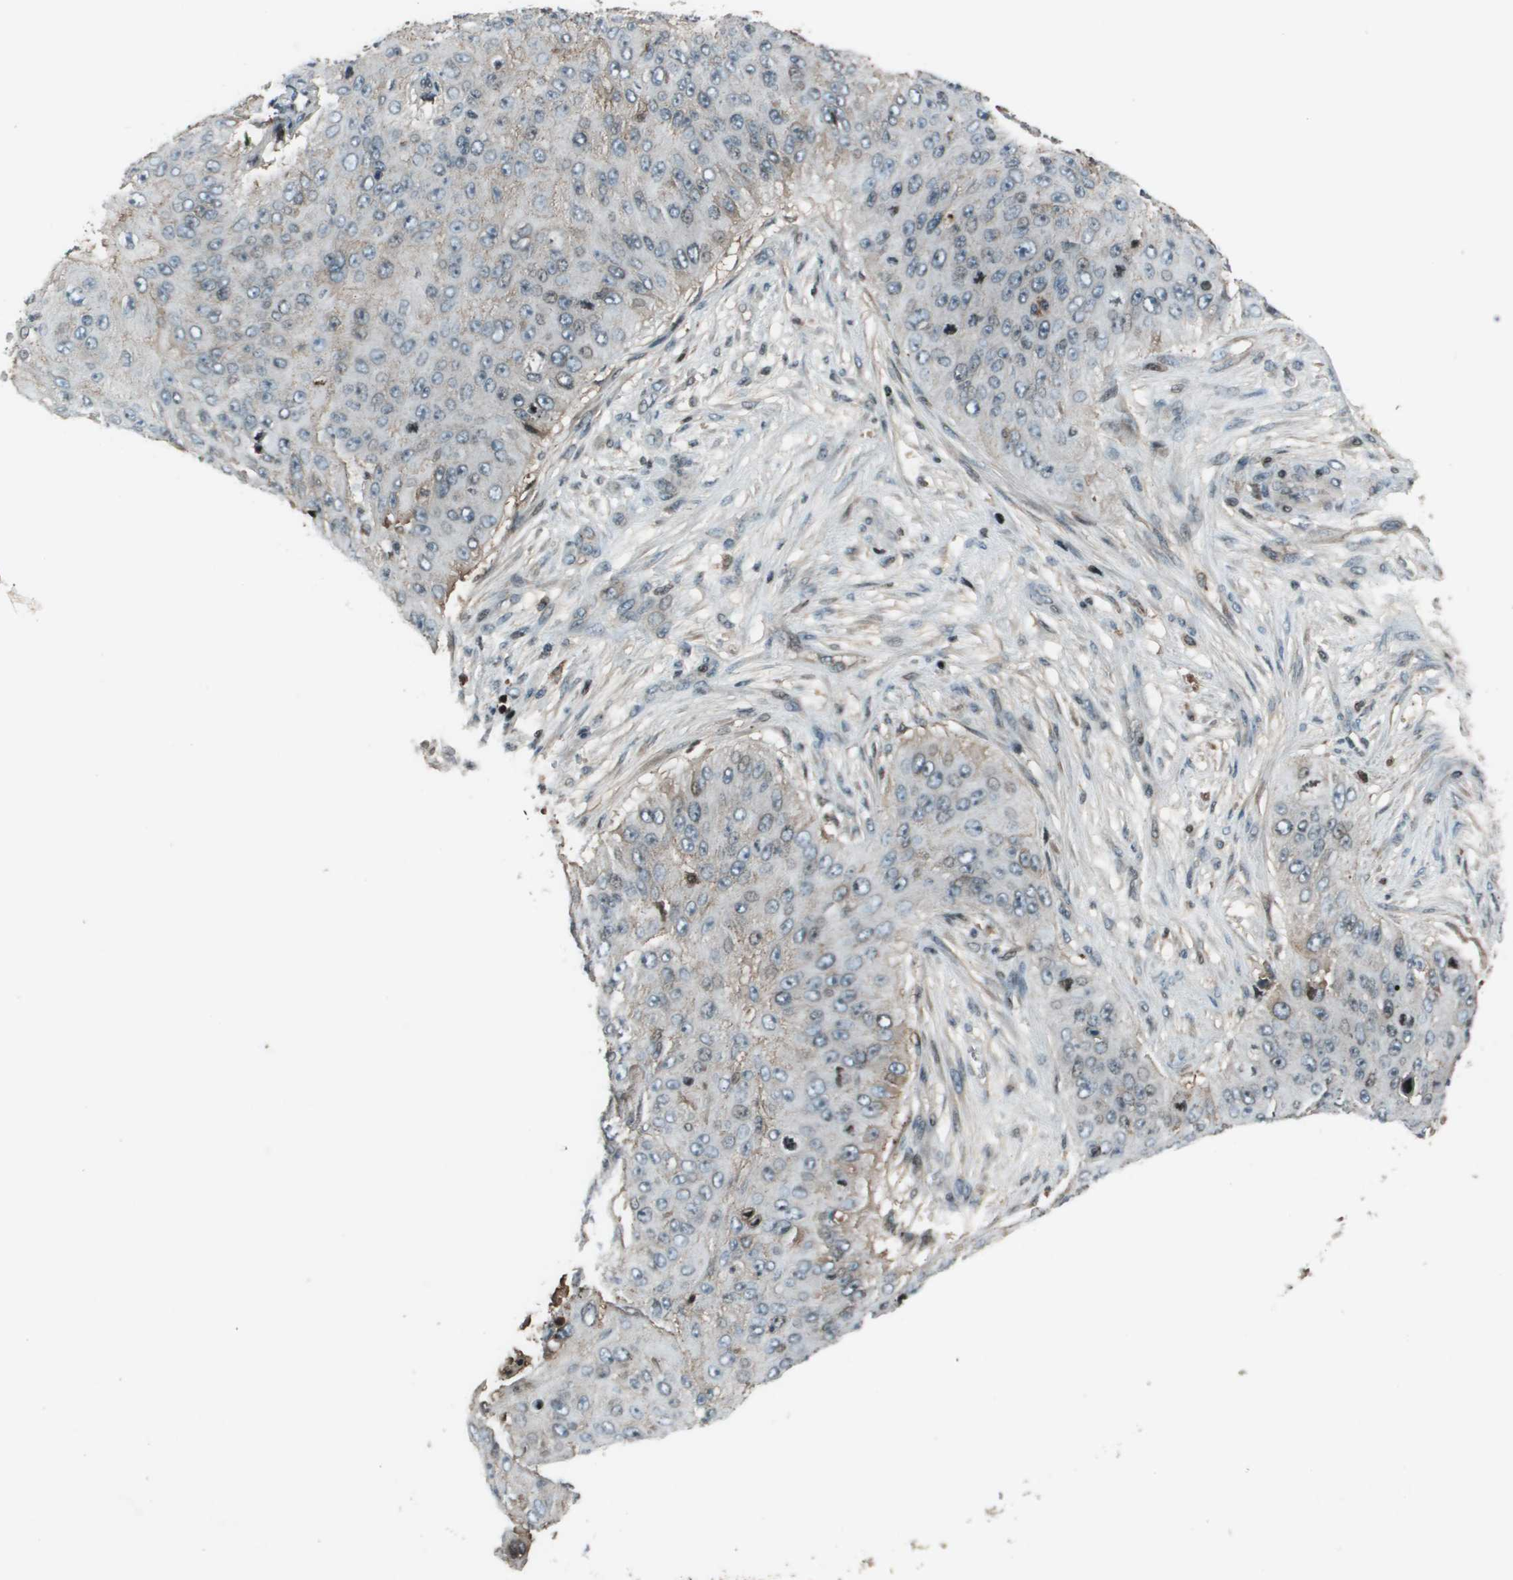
{"staining": {"intensity": "weak", "quantity": "<25%", "location": "cytoplasmic/membranous,nuclear"}, "tissue": "skin cancer", "cell_type": "Tumor cells", "image_type": "cancer", "snomed": [{"axis": "morphology", "description": "Squamous cell carcinoma, NOS"}, {"axis": "topography", "description": "Skin"}], "caption": "Squamous cell carcinoma (skin) was stained to show a protein in brown. There is no significant expression in tumor cells.", "gene": "CXCL12", "patient": {"sex": "female", "age": 80}}